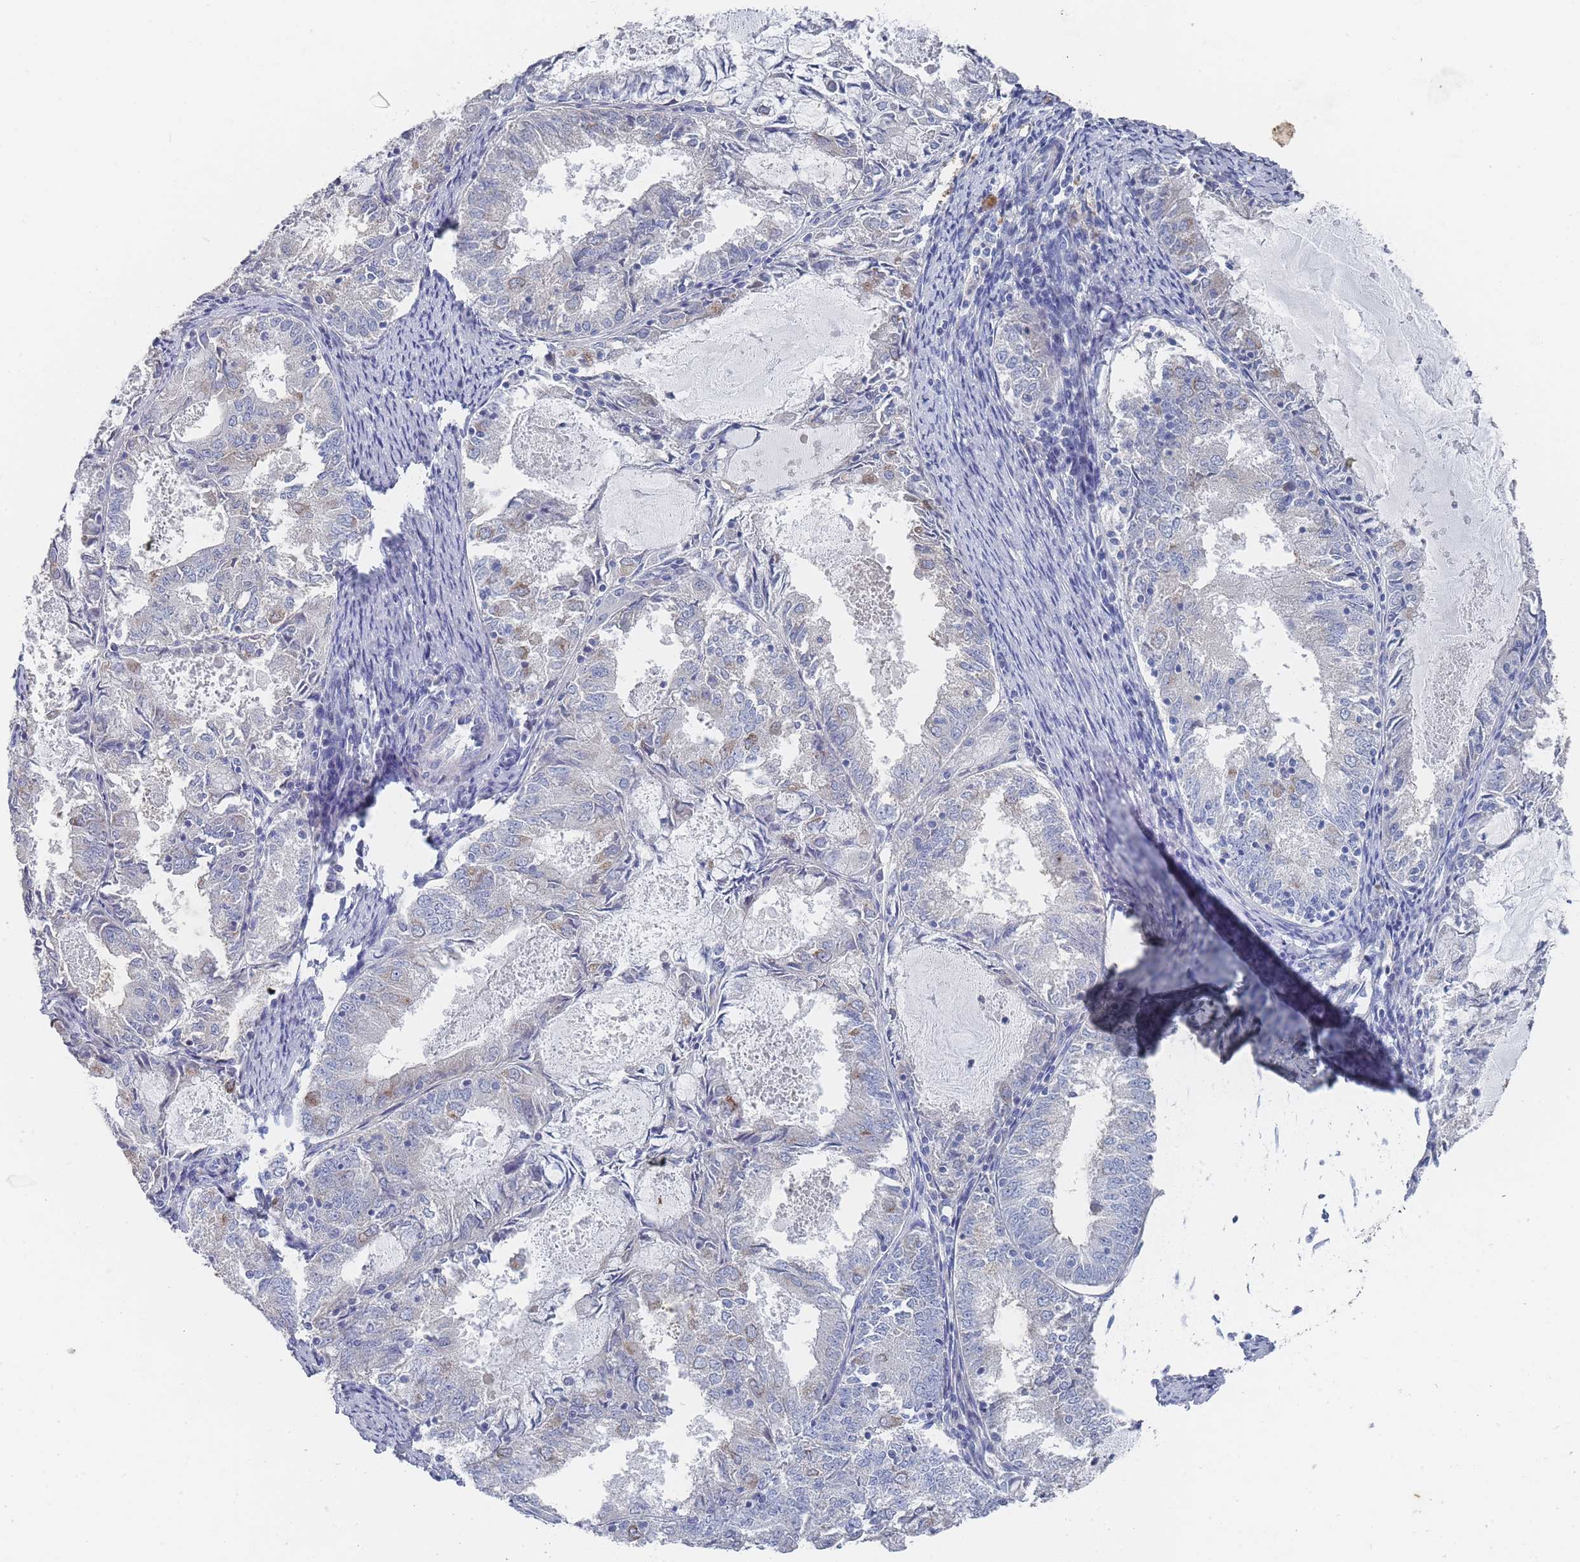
{"staining": {"intensity": "negative", "quantity": "none", "location": "none"}, "tissue": "endometrial cancer", "cell_type": "Tumor cells", "image_type": "cancer", "snomed": [{"axis": "morphology", "description": "Adenocarcinoma, NOS"}, {"axis": "topography", "description": "Endometrium"}], "caption": "Endometrial adenocarcinoma was stained to show a protein in brown. There is no significant expression in tumor cells.", "gene": "ACAD11", "patient": {"sex": "female", "age": 57}}